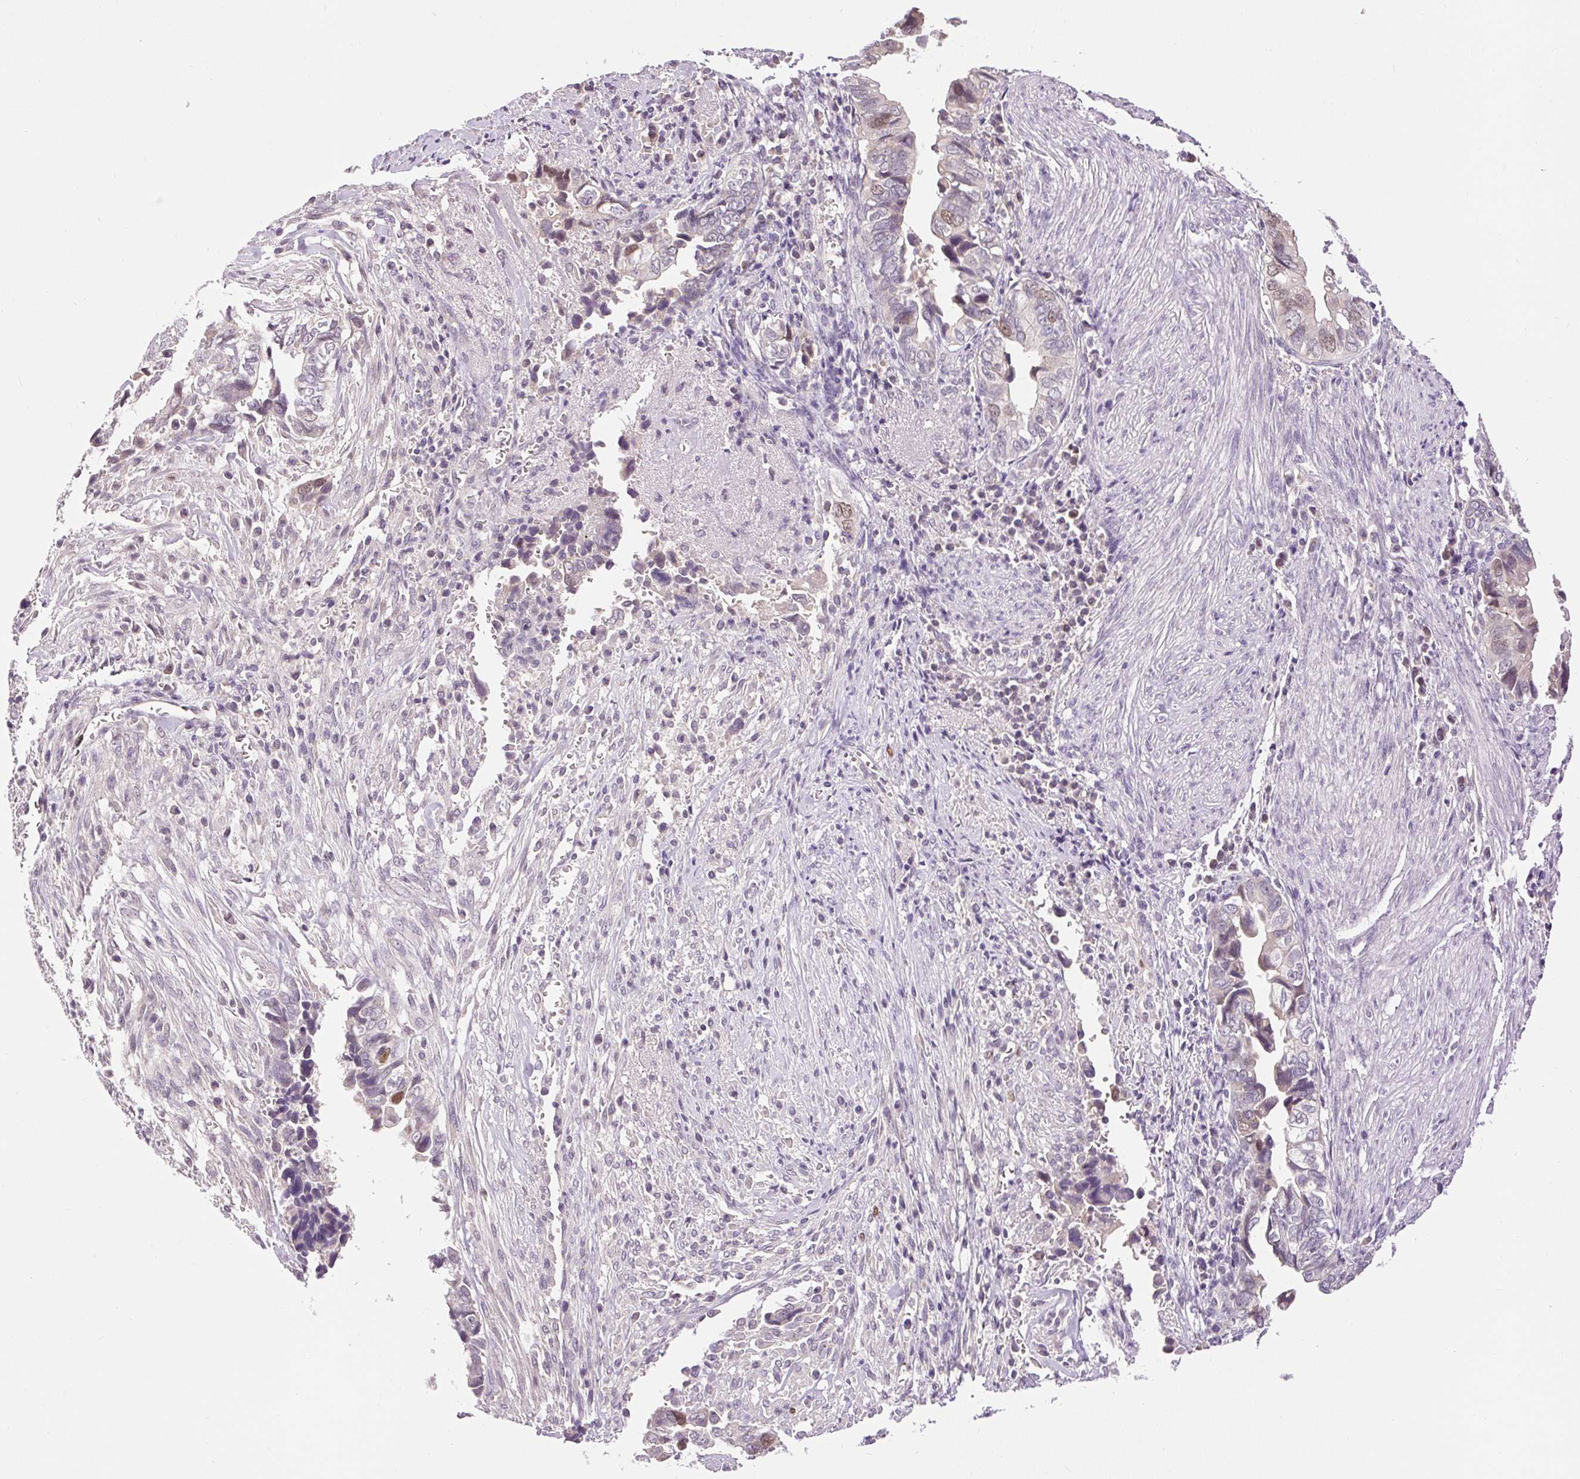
{"staining": {"intensity": "moderate", "quantity": "<25%", "location": "nuclear"}, "tissue": "liver cancer", "cell_type": "Tumor cells", "image_type": "cancer", "snomed": [{"axis": "morphology", "description": "Cholangiocarcinoma"}, {"axis": "topography", "description": "Liver"}], "caption": "Liver cholangiocarcinoma tissue displays moderate nuclear expression in about <25% of tumor cells, visualized by immunohistochemistry.", "gene": "RACGAP1", "patient": {"sex": "female", "age": 79}}